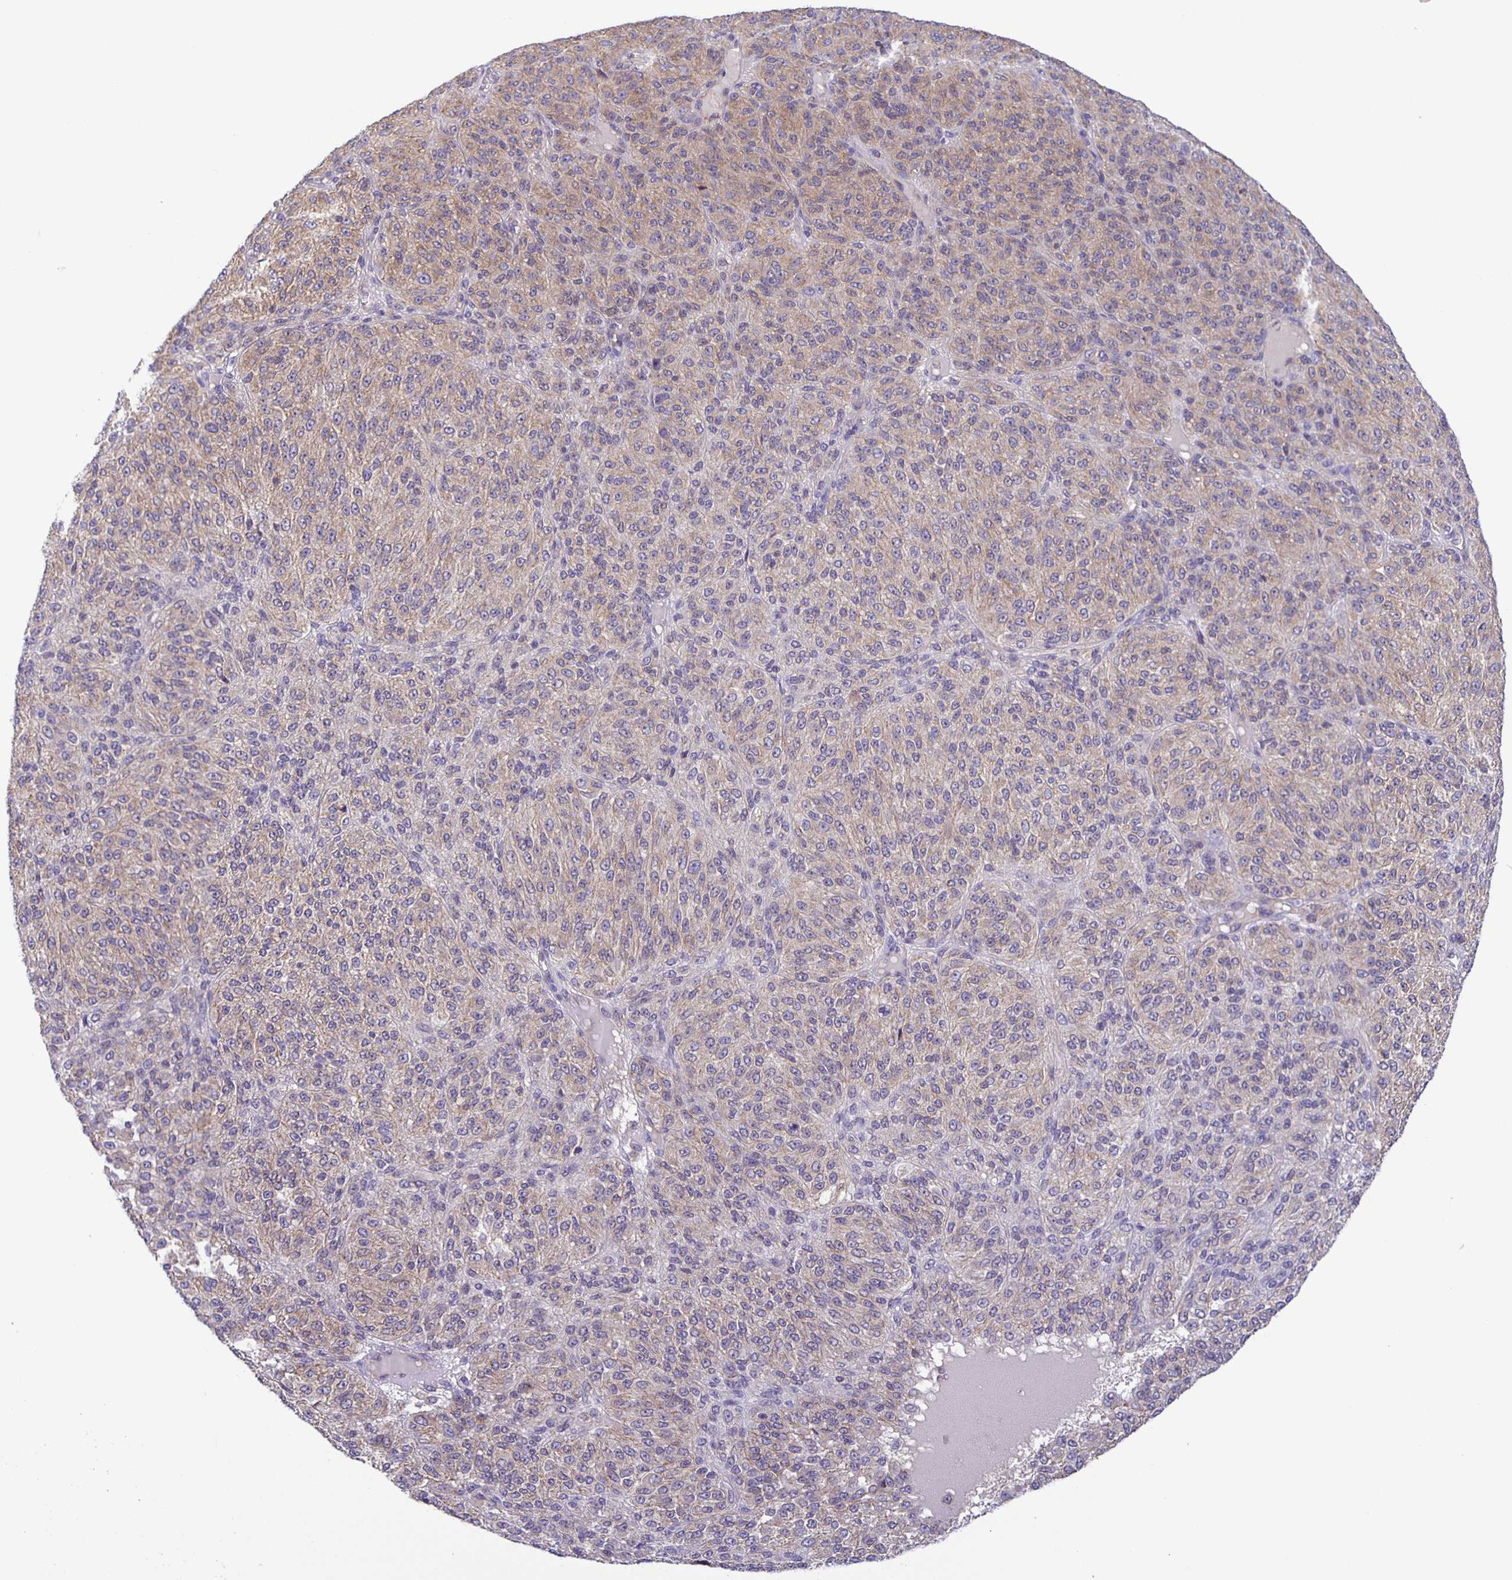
{"staining": {"intensity": "weak", "quantity": ">75%", "location": "cytoplasmic/membranous"}, "tissue": "melanoma", "cell_type": "Tumor cells", "image_type": "cancer", "snomed": [{"axis": "morphology", "description": "Malignant melanoma, Metastatic site"}, {"axis": "topography", "description": "Brain"}], "caption": "Melanoma was stained to show a protein in brown. There is low levels of weak cytoplasmic/membranous staining in about >75% of tumor cells. The staining is performed using DAB brown chromogen to label protein expression. The nuclei are counter-stained blue using hematoxylin.", "gene": "JMJD4", "patient": {"sex": "female", "age": 56}}